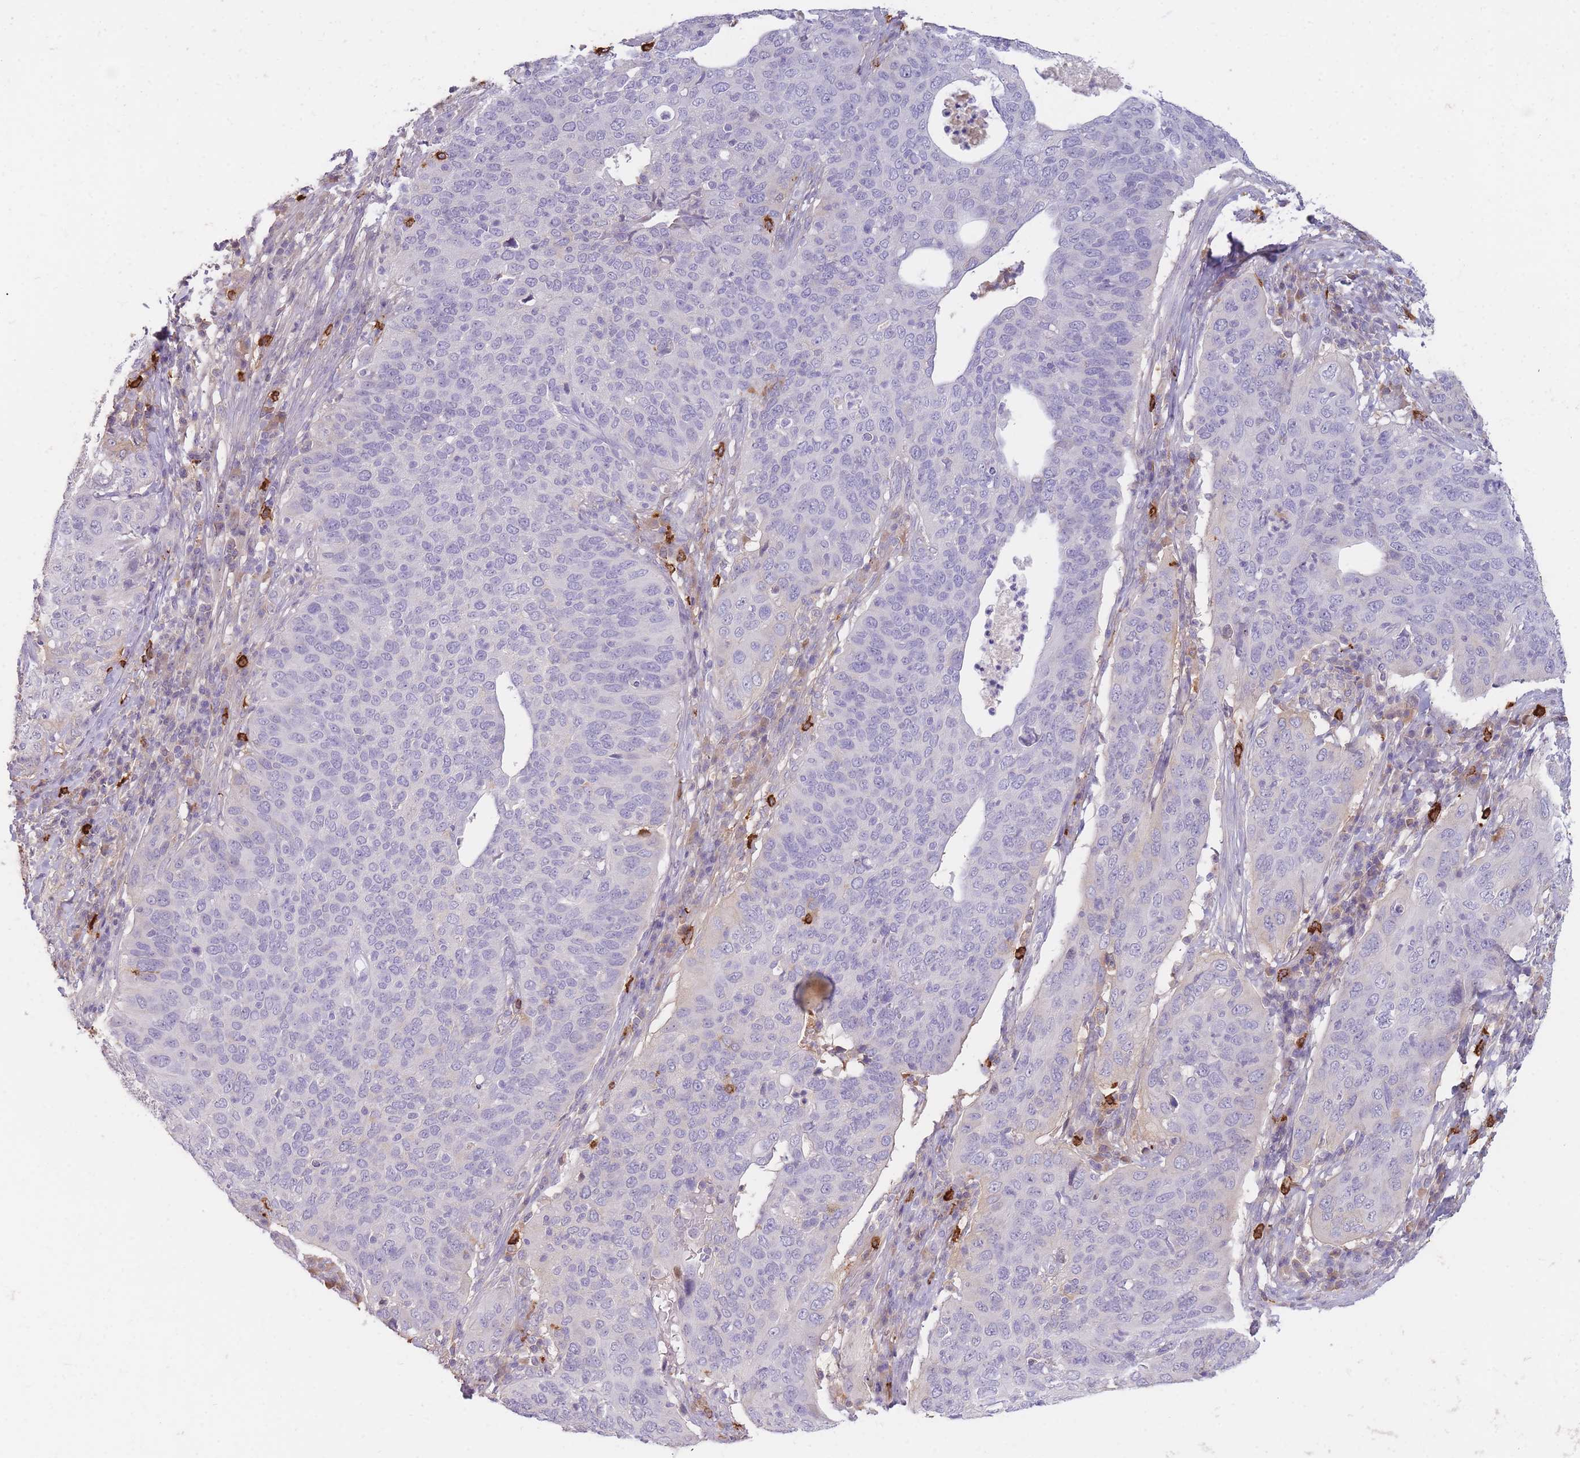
{"staining": {"intensity": "negative", "quantity": "none", "location": "none"}, "tissue": "cervical cancer", "cell_type": "Tumor cells", "image_type": "cancer", "snomed": [{"axis": "morphology", "description": "Squamous cell carcinoma, NOS"}, {"axis": "topography", "description": "Cervix"}], "caption": "A high-resolution photomicrograph shows IHC staining of cervical cancer, which exhibits no significant expression in tumor cells. (DAB IHC visualized using brightfield microscopy, high magnification).", "gene": "TPSD1", "patient": {"sex": "female", "age": 36}}